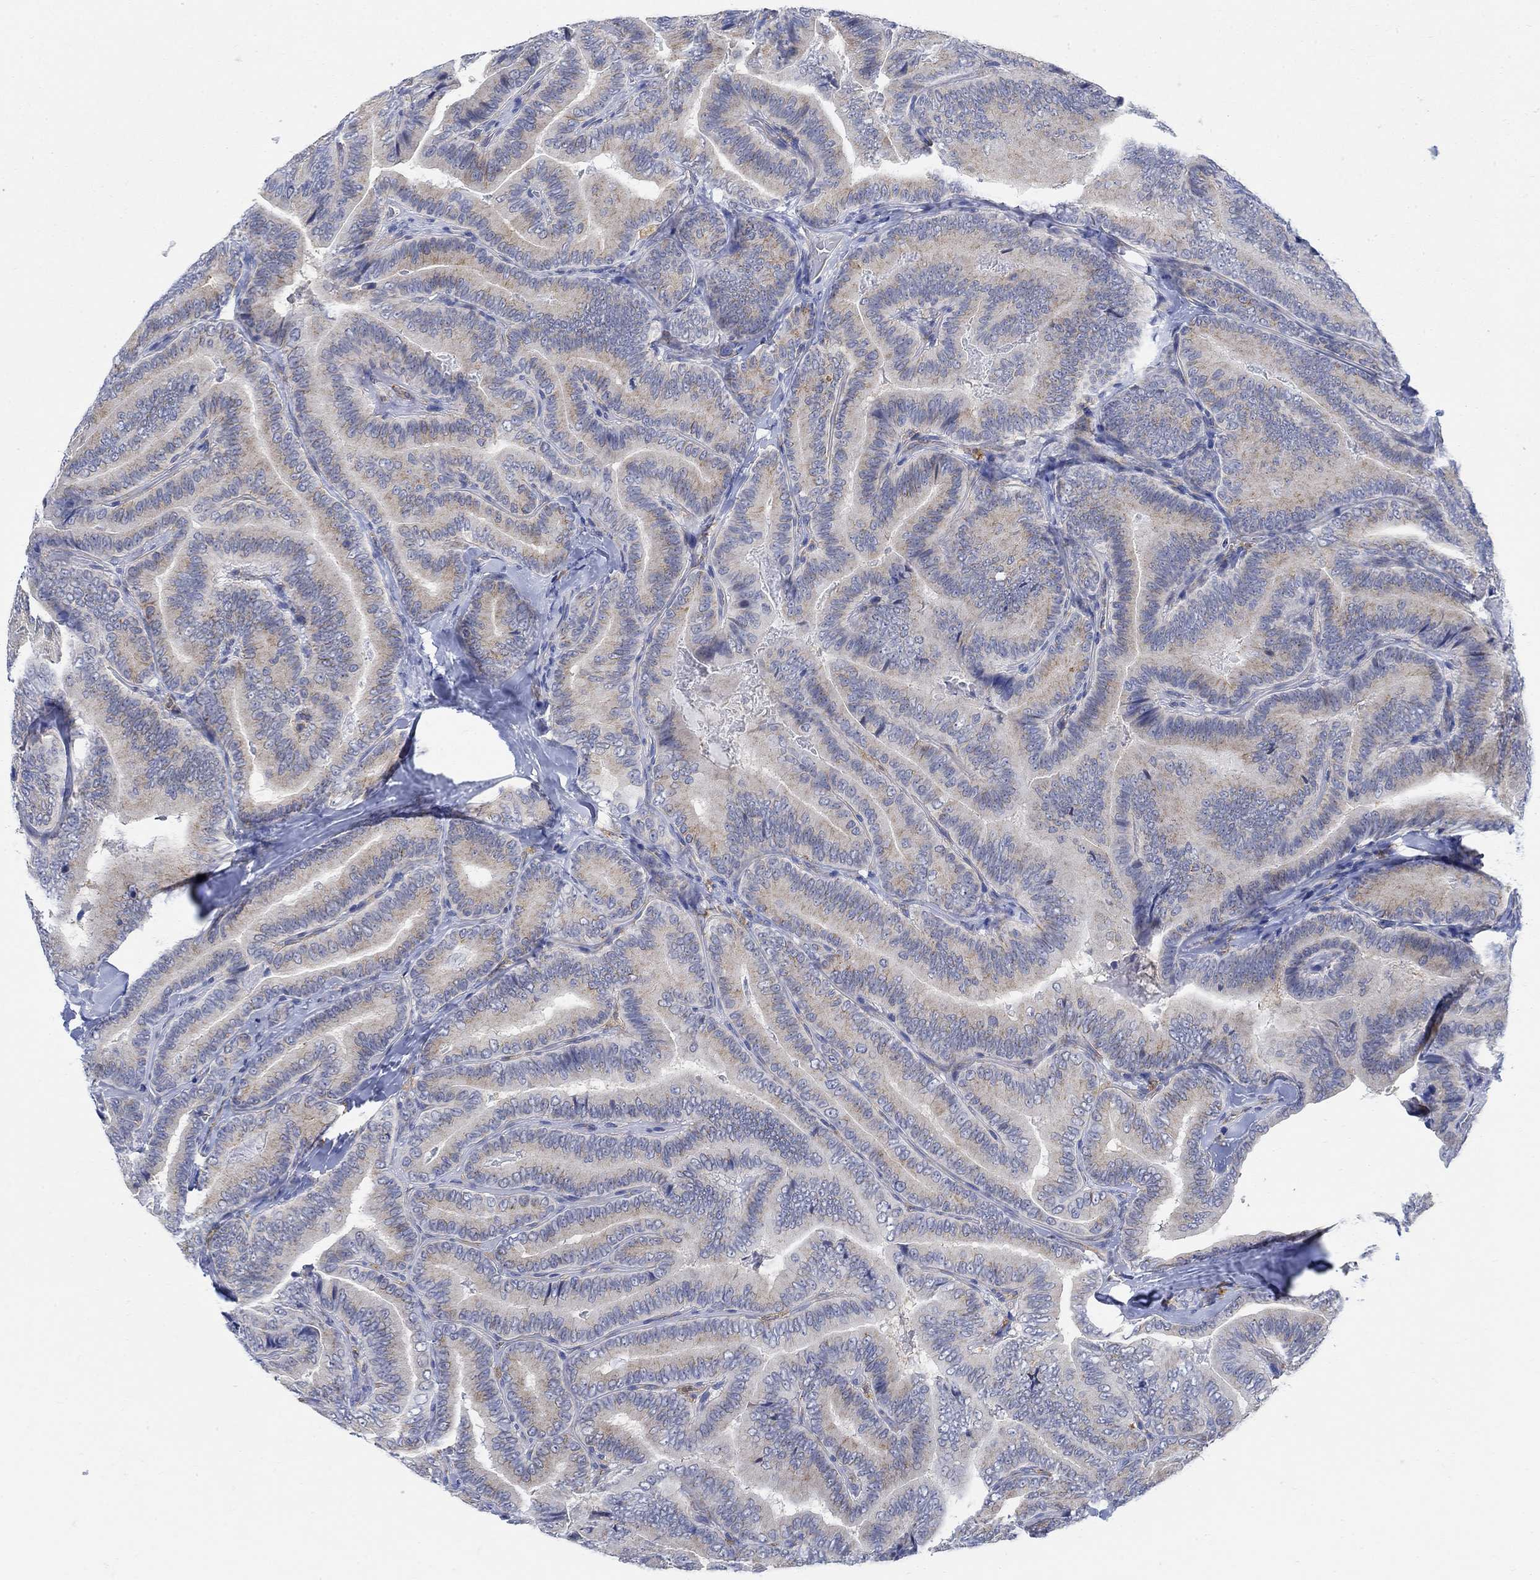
{"staining": {"intensity": "weak", "quantity": "<25%", "location": "cytoplasmic/membranous"}, "tissue": "thyroid cancer", "cell_type": "Tumor cells", "image_type": "cancer", "snomed": [{"axis": "morphology", "description": "Papillary adenocarcinoma, NOS"}, {"axis": "topography", "description": "Thyroid gland"}], "caption": "The immunohistochemistry (IHC) micrograph has no significant positivity in tumor cells of thyroid cancer tissue.", "gene": "PHF21B", "patient": {"sex": "male", "age": 61}}